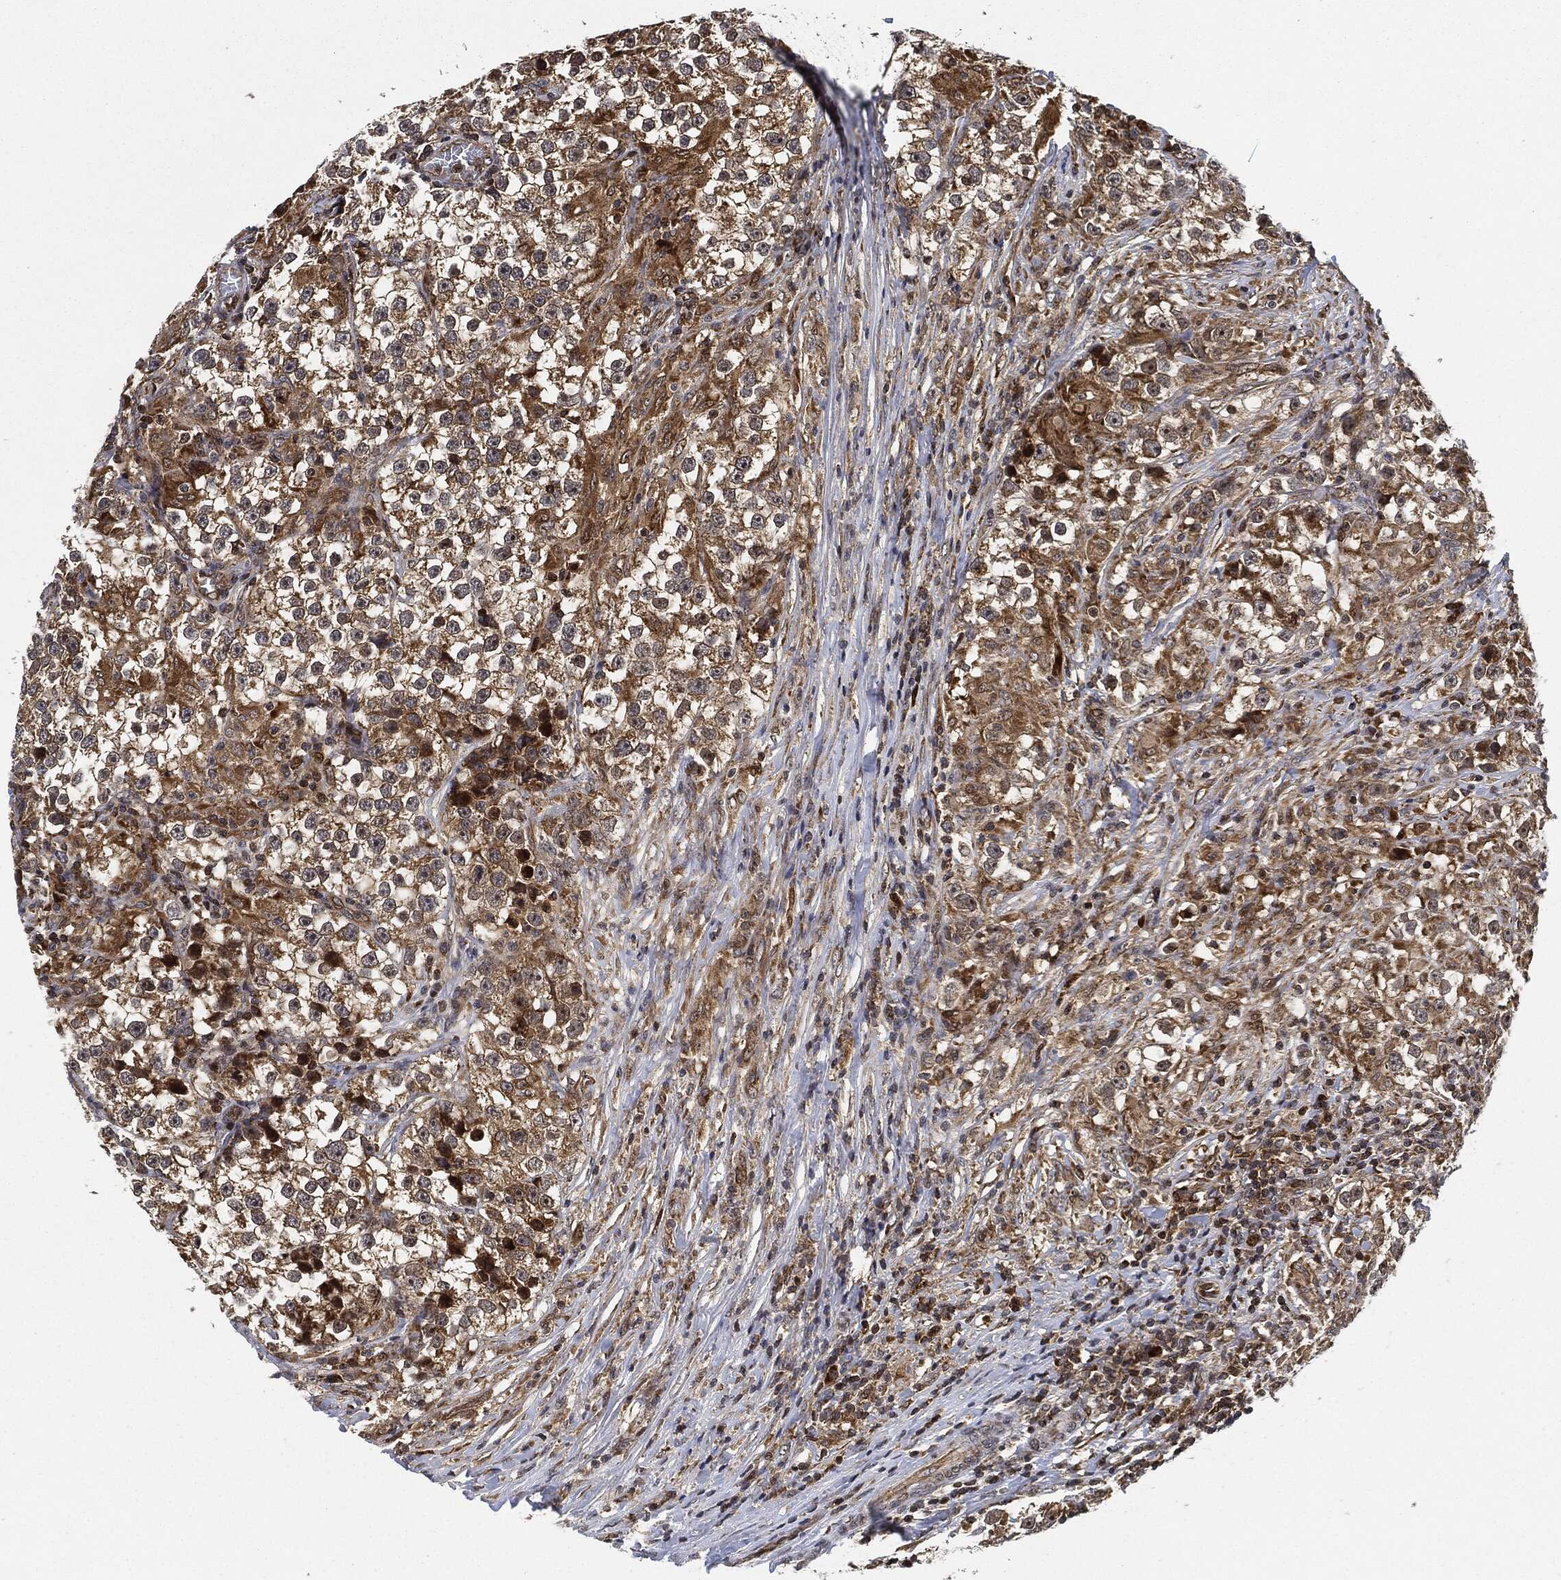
{"staining": {"intensity": "moderate", "quantity": "25%-75%", "location": "cytoplasmic/membranous"}, "tissue": "testis cancer", "cell_type": "Tumor cells", "image_type": "cancer", "snomed": [{"axis": "morphology", "description": "Seminoma, NOS"}, {"axis": "topography", "description": "Testis"}], "caption": "Moderate cytoplasmic/membranous protein expression is present in approximately 25%-75% of tumor cells in testis cancer.", "gene": "RNASEL", "patient": {"sex": "male", "age": 46}}